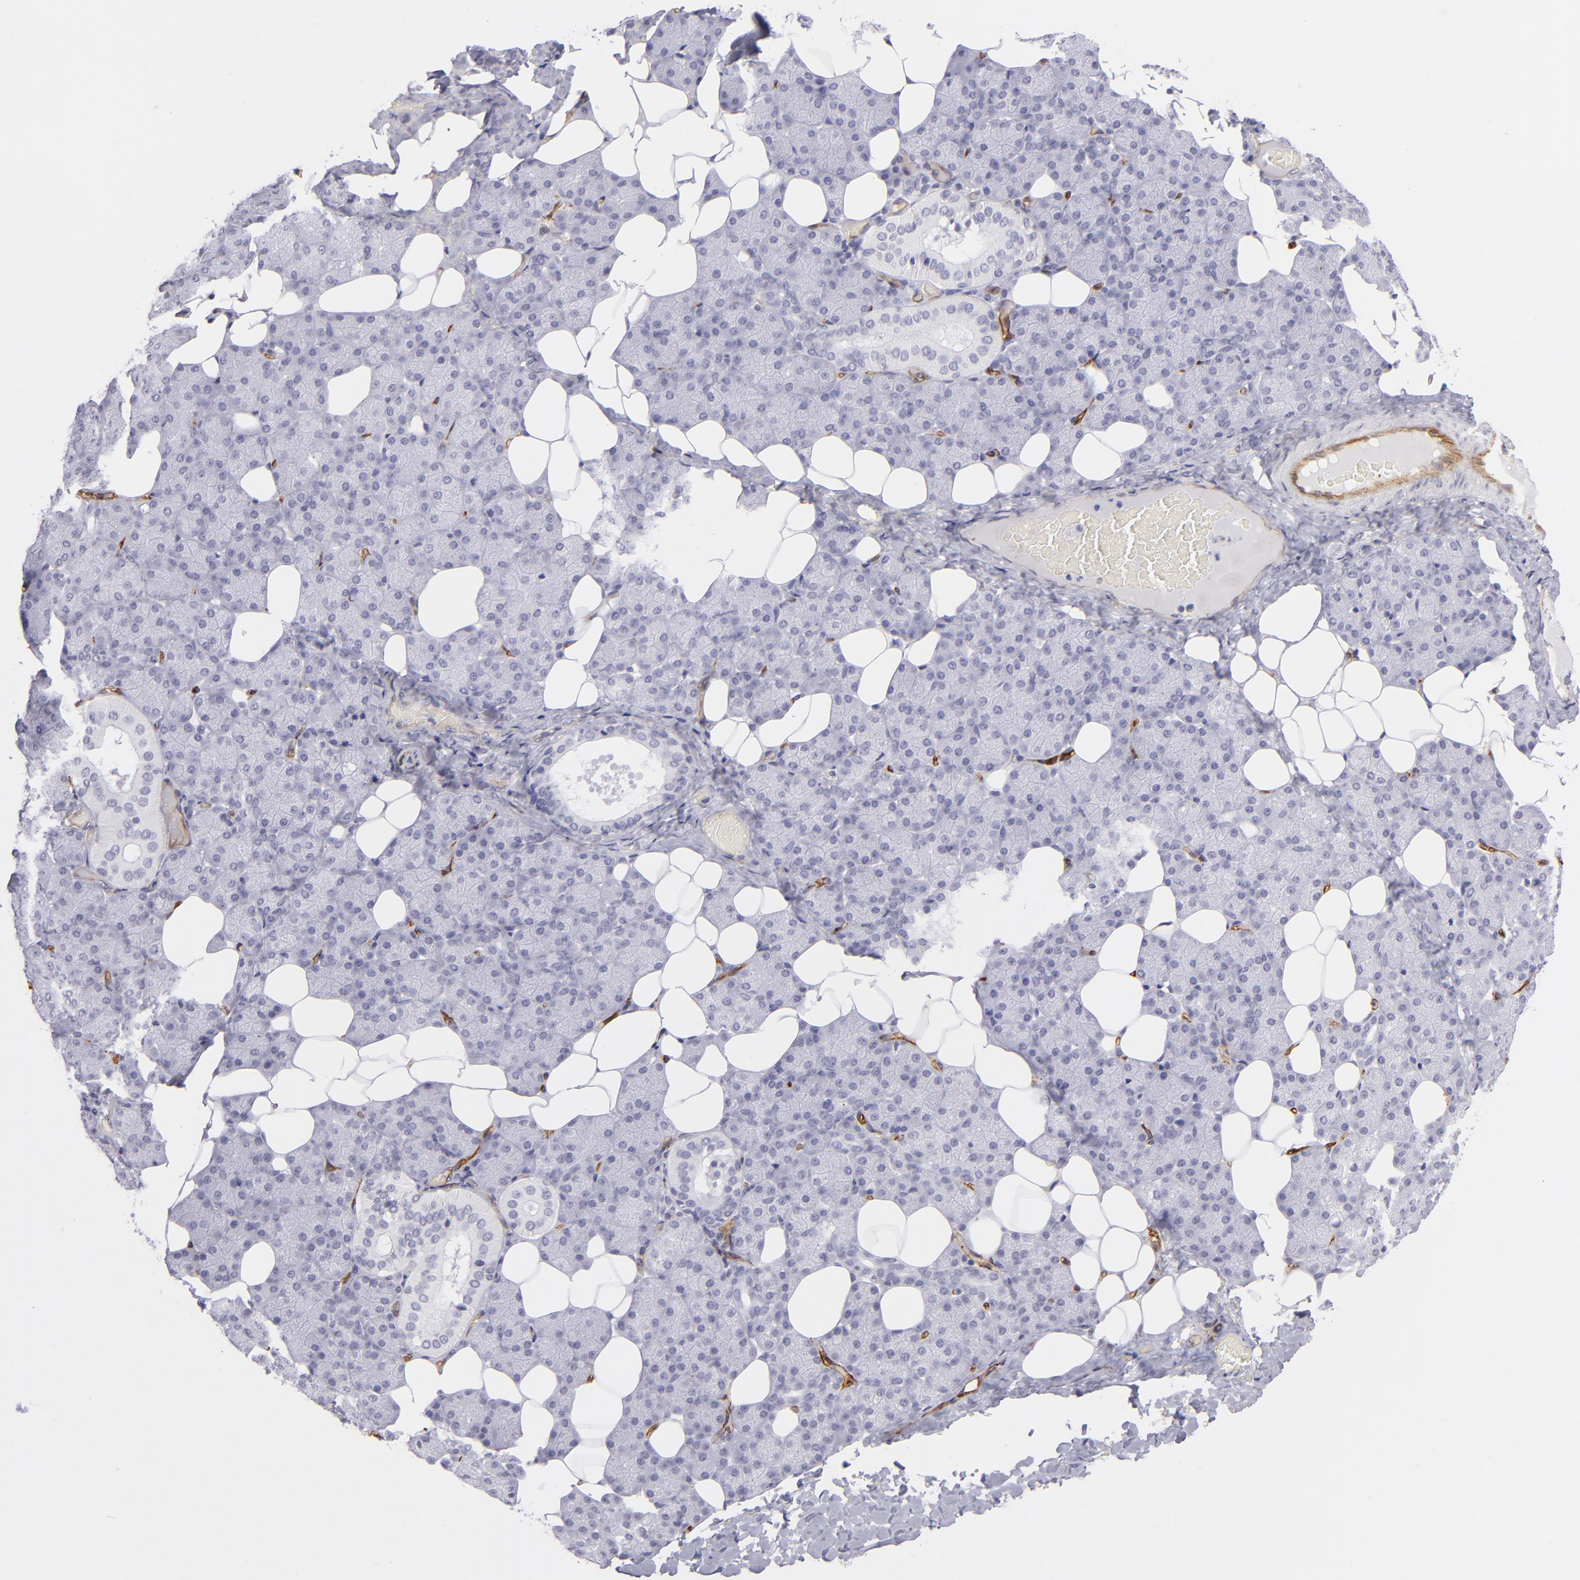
{"staining": {"intensity": "negative", "quantity": "none", "location": "none"}, "tissue": "salivary gland", "cell_type": "Glandular cells", "image_type": "normal", "snomed": [{"axis": "morphology", "description": "Normal tissue, NOS"}, {"axis": "topography", "description": "Lymph node"}, {"axis": "topography", "description": "Salivary gland"}], "caption": "IHC photomicrograph of unremarkable salivary gland stained for a protein (brown), which demonstrates no expression in glandular cells.", "gene": "THBD", "patient": {"sex": "male", "age": 8}}